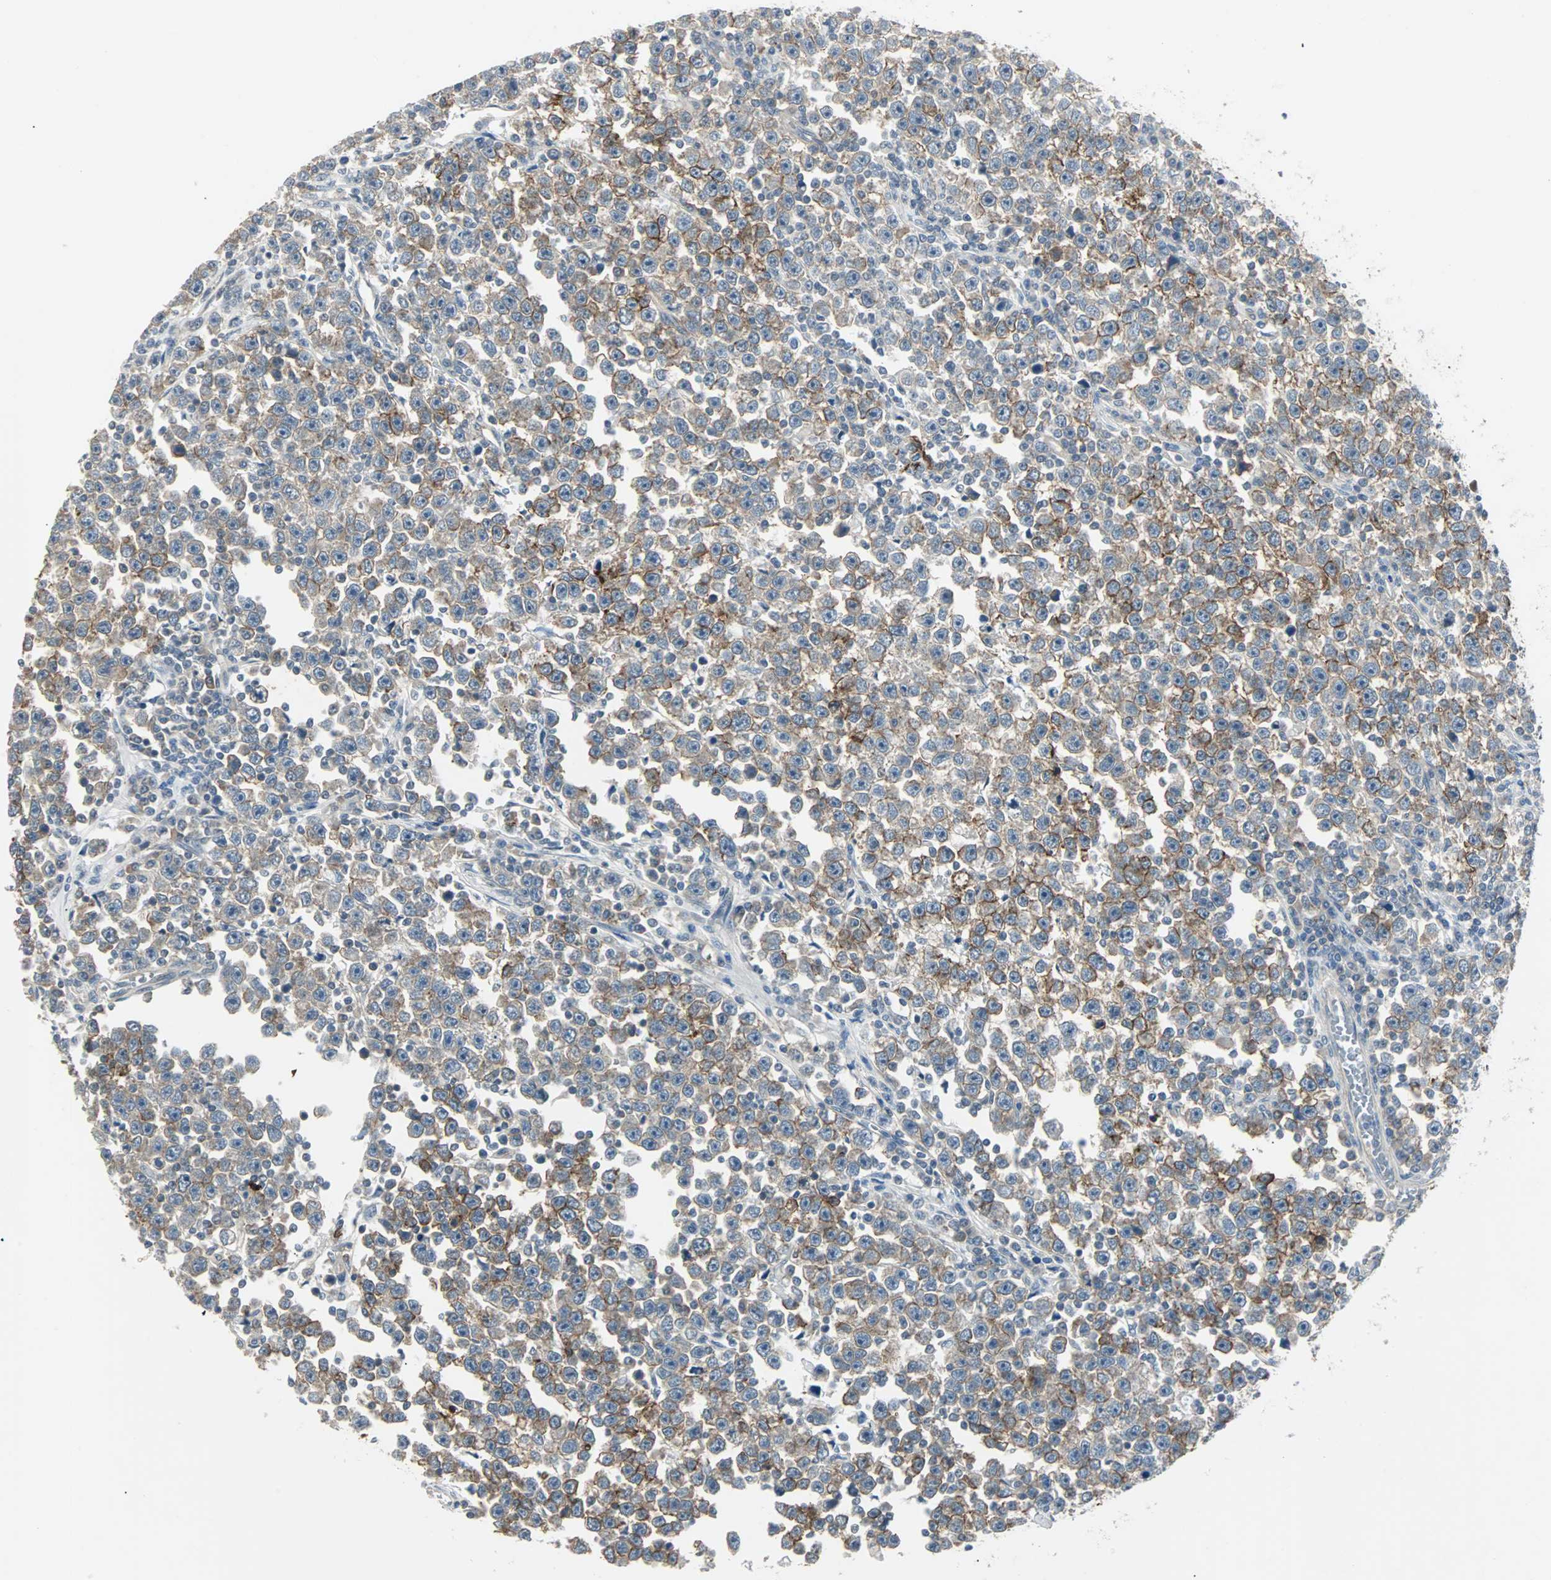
{"staining": {"intensity": "moderate", "quantity": ">75%", "location": "cytoplasmic/membranous"}, "tissue": "testis cancer", "cell_type": "Tumor cells", "image_type": "cancer", "snomed": [{"axis": "morphology", "description": "Seminoma, NOS"}, {"axis": "topography", "description": "Testis"}], "caption": "Testis cancer (seminoma) stained with a brown dye displays moderate cytoplasmic/membranous positive staining in approximately >75% of tumor cells.", "gene": "CMC2", "patient": {"sex": "male", "age": 43}}